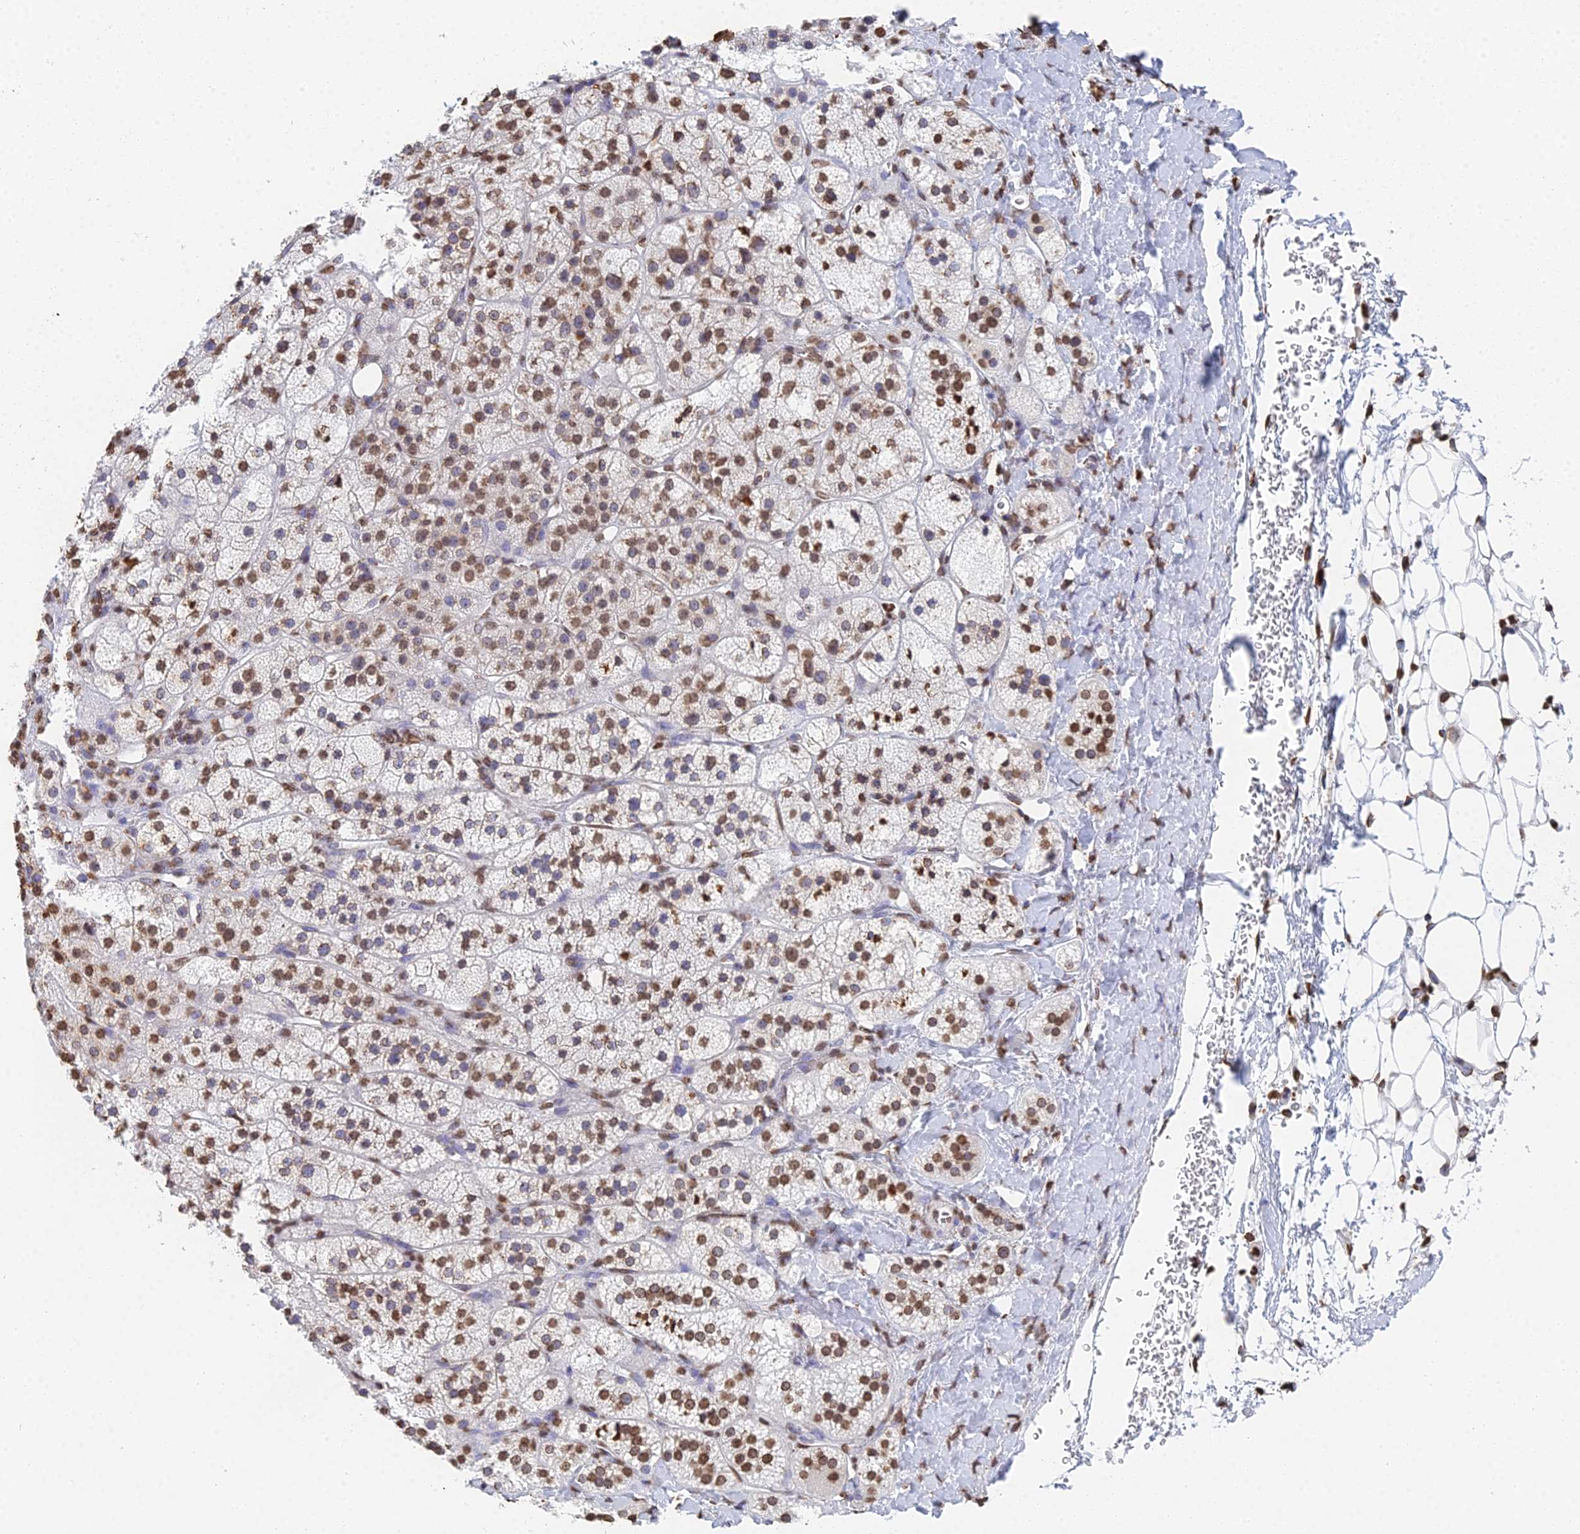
{"staining": {"intensity": "moderate", "quantity": "25%-75%", "location": "nuclear"}, "tissue": "adrenal gland", "cell_type": "Glandular cells", "image_type": "normal", "snomed": [{"axis": "morphology", "description": "Normal tissue, NOS"}, {"axis": "topography", "description": "Adrenal gland"}], "caption": "Human adrenal gland stained with a brown dye exhibits moderate nuclear positive positivity in approximately 25%-75% of glandular cells.", "gene": "GBP3", "patient": {"sex": "male", "age": 61}}